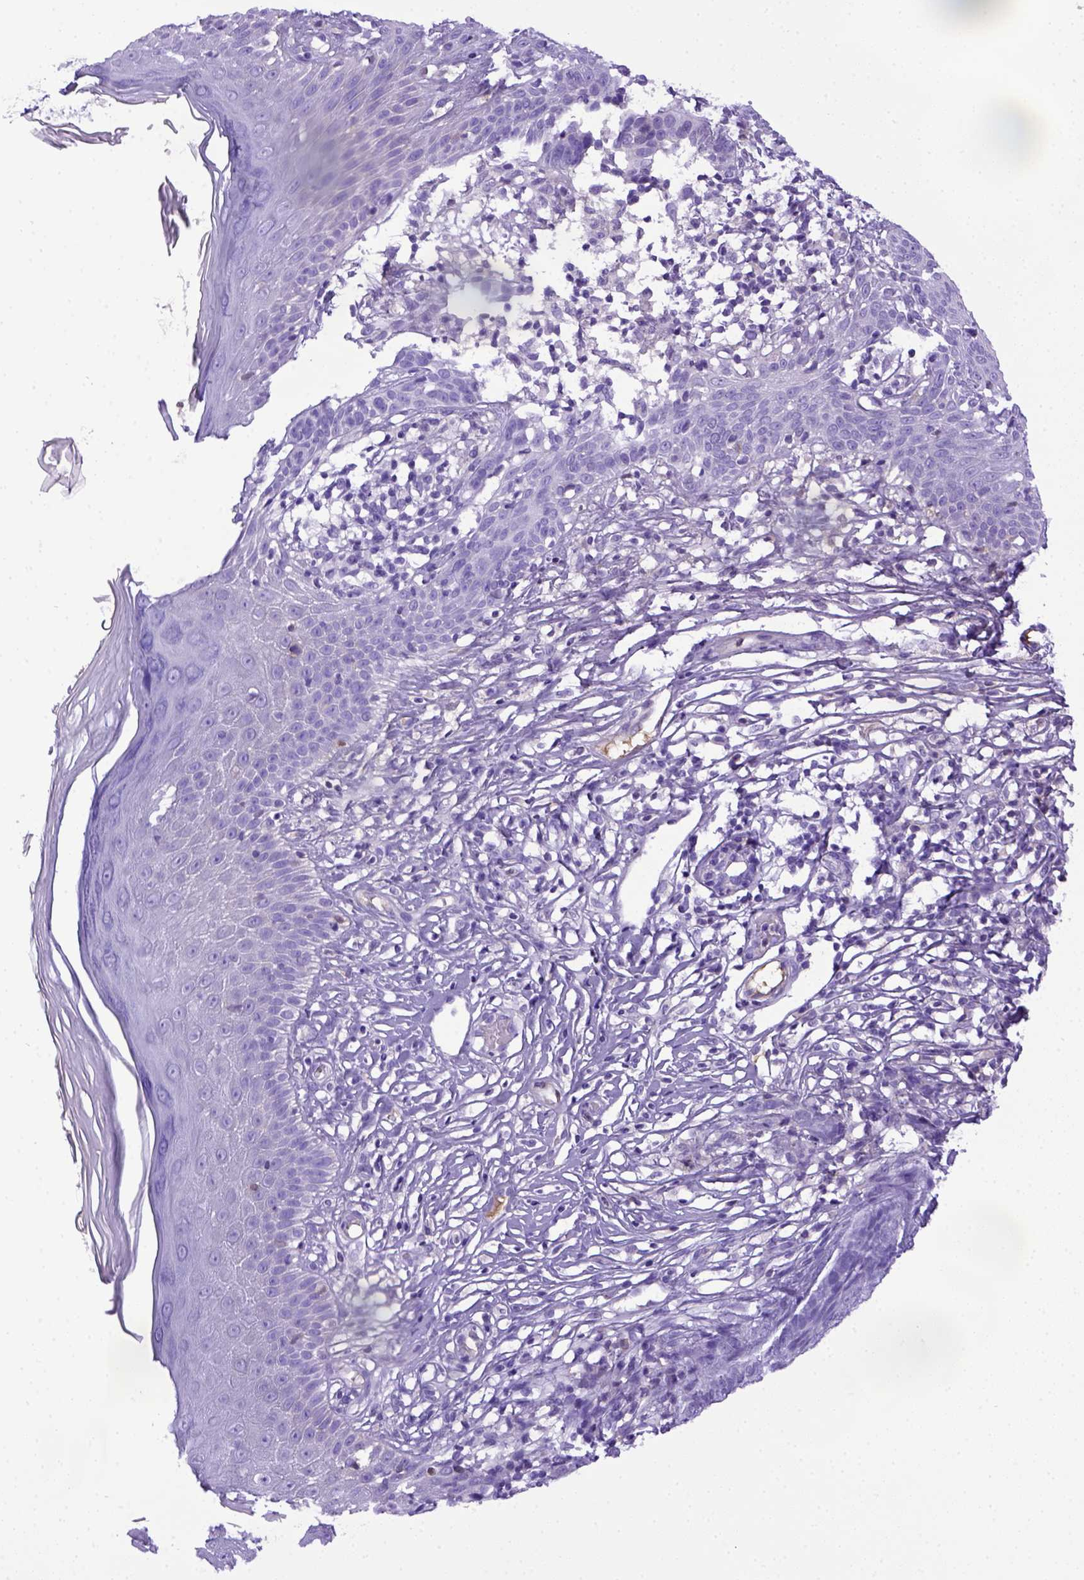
{"staining": {"intensity": "negative", "quantity": "none", "location": "none"}, "tissue": "skin cancer", "cell_type": "Tumor cells", "image_type": "cancer", "snomed": [{"axis": "morphology", "description": "Basal cell carcinoma"}, {"axis": "topography", "description": "Skin"}], "caption": "This is a histopathology image of immunohistochemistry (IHC) staining of skin cancer (basal cell carcinoma), which shows no positivity in tumor cells. The staining is performed using DAB brown chromogen with nuclei counter-stained in using hematoxylin.", "gene": "ITIH4", "patient": {"sex": "male", "age": 85}}